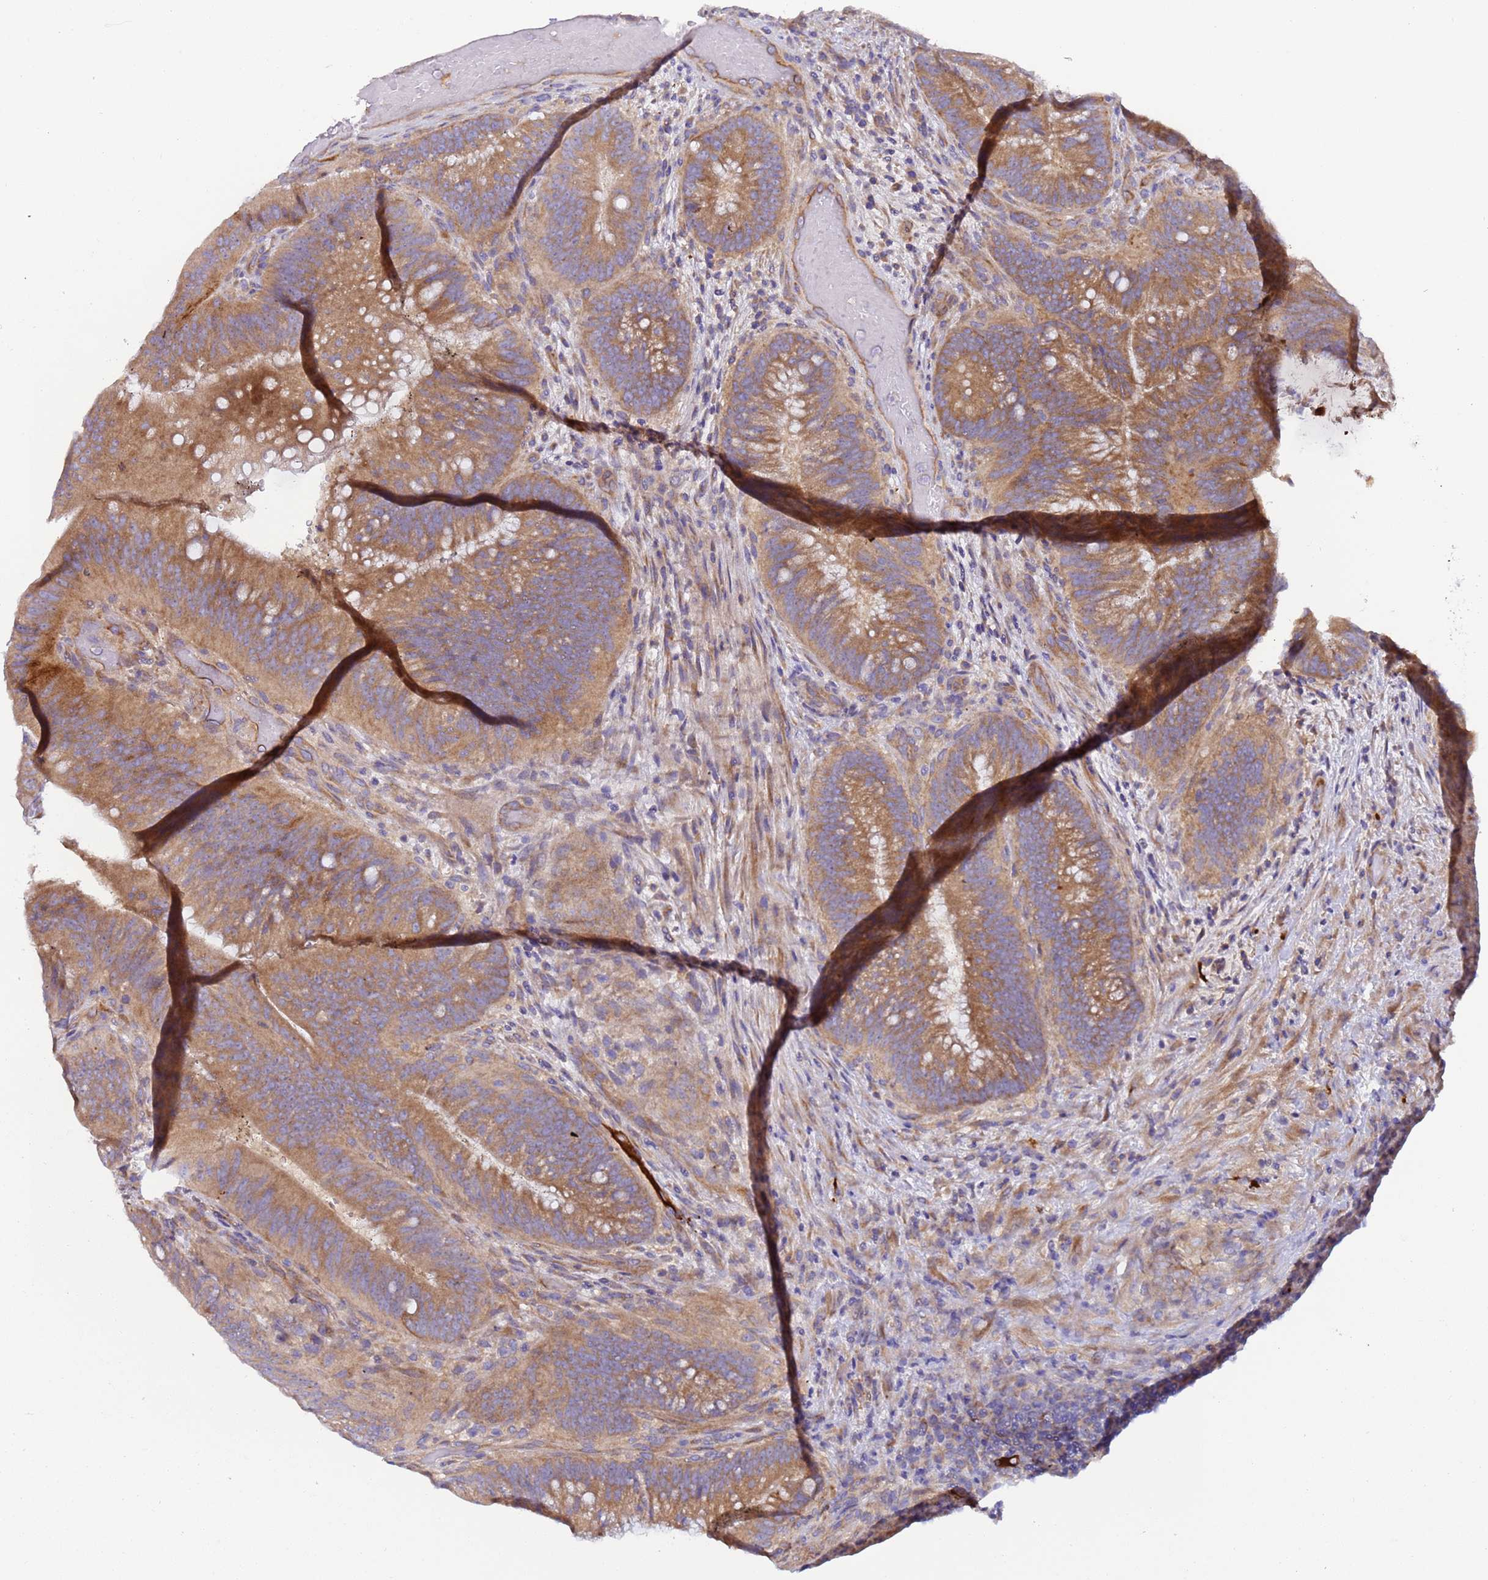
{"staining": {"intensity": "moderate", "quantity": ">75%", "location": "cytoplasmic/membranous"}, "tissue": "colorectal cancer", "cell_type": "Tumor cells", "image_type": "cancer", "snomed": [{"axis": "morphology", "description": "Adenocarcinoma, NOS"}, {"axis": "topography", "description": "Colon"}], "caption": "Approximately >75% of tumor cells in colorectal cancer exhibit moderate cytoplasmic/membranous protein expression as visualized by brown immunohistochemical staining.", "gene": "PAQR7", "patient": {"sex": "female", "age": 43}}